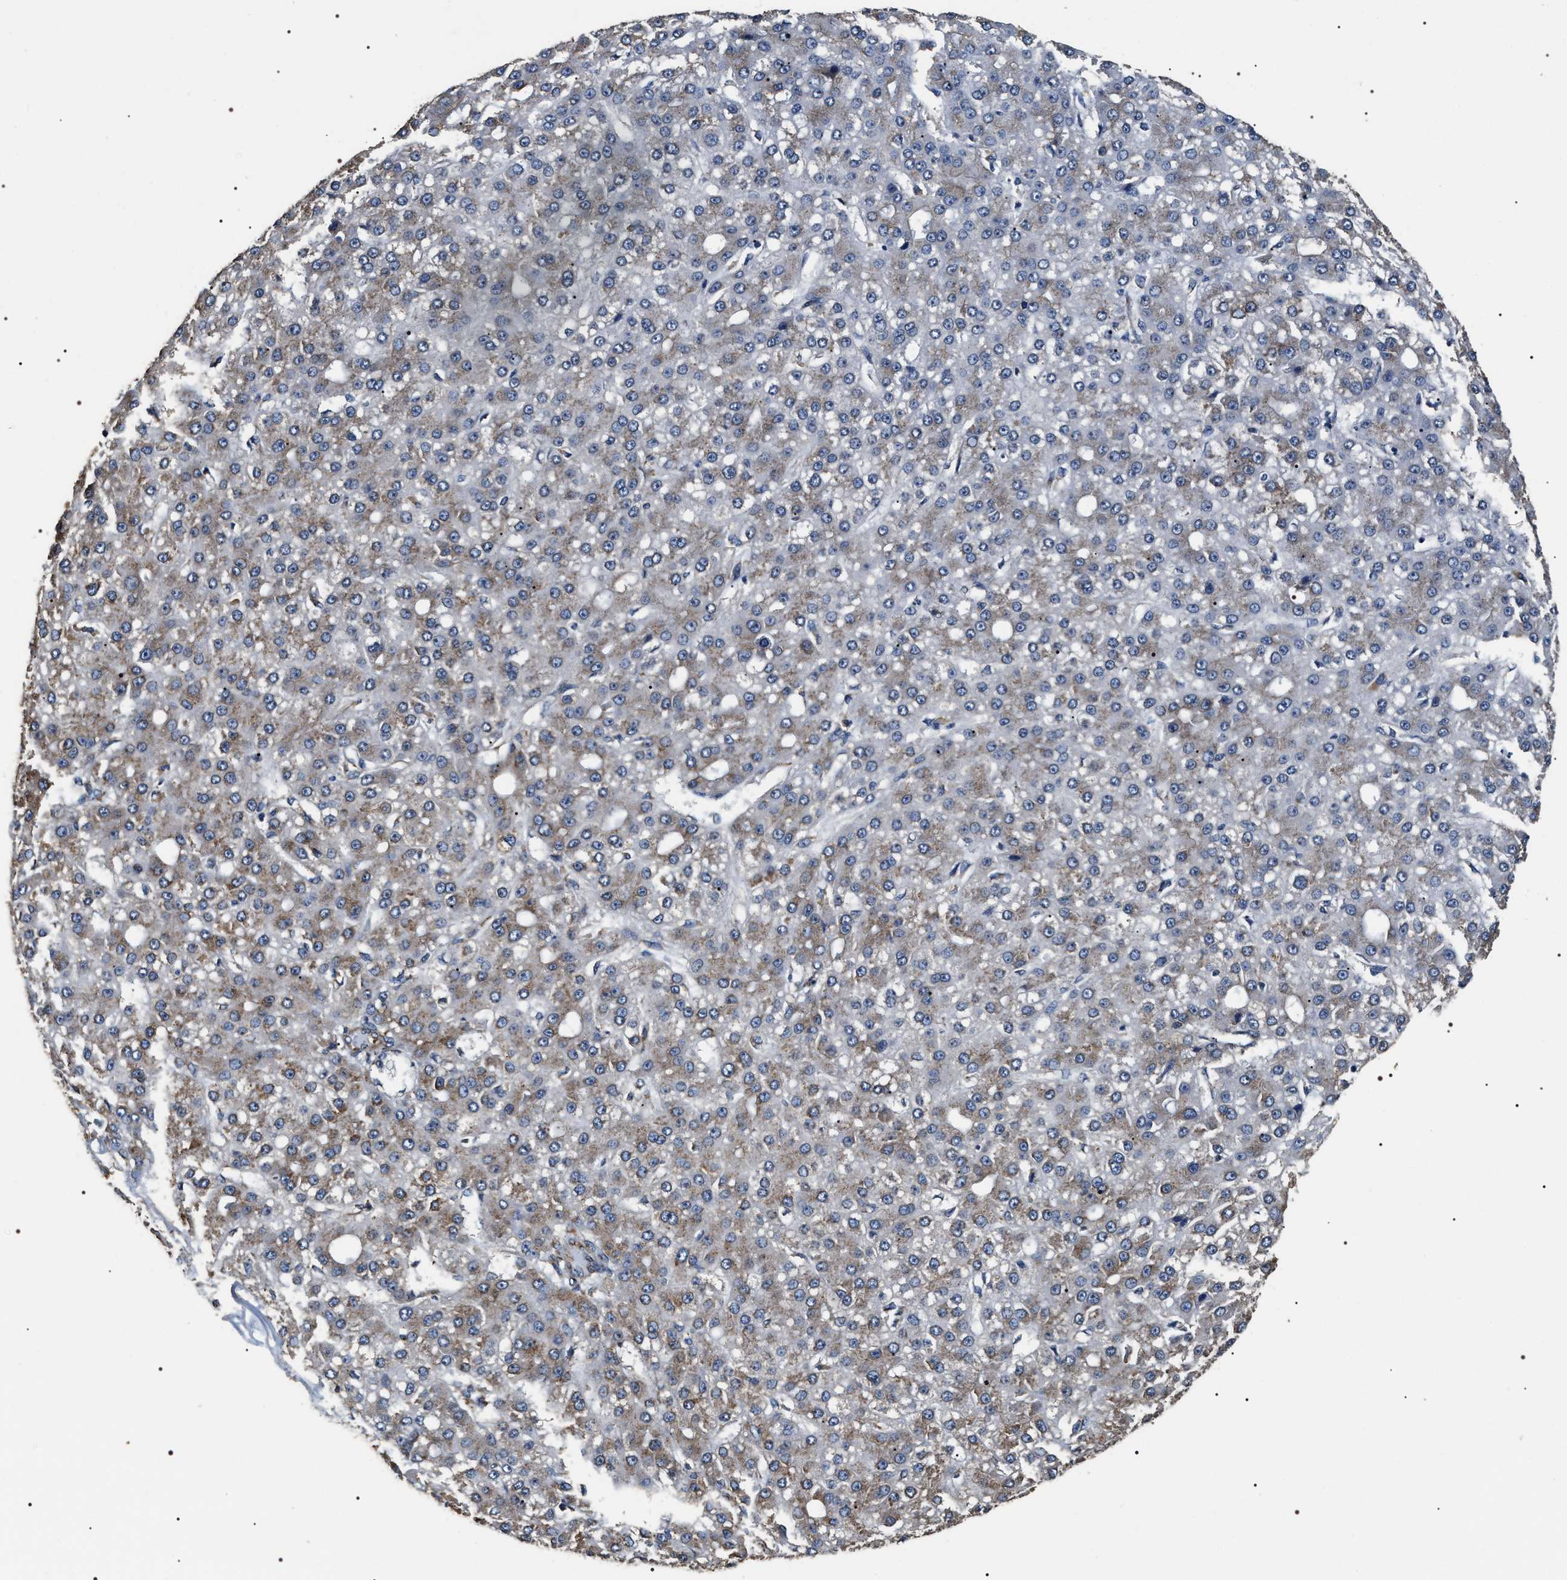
{"staining": {"intensity": "weak", "quantity": "25%-75%", "location": "cytoplasmic/membranous"}, "tissue": "liver cancer", "cell_type": "Tumor cells", "image_type": "cancer", "snomed": [{"axis": "morphology", "description": "Carcinoma, Hepatocellular, NOS"}, {"axis": "topography", "description": "Liver"}], "caption": "This photomicrograph reveals liver hepatocellular carcinoma stained with immunohistochemistry to label a protein in brown. The cytoplasmic/membranous of tumor cells show weak positivity for the protein. Nuclei are counter-stained blue.", "gene": "KTN1", "patient": {"sex": "male", "age": 67}}